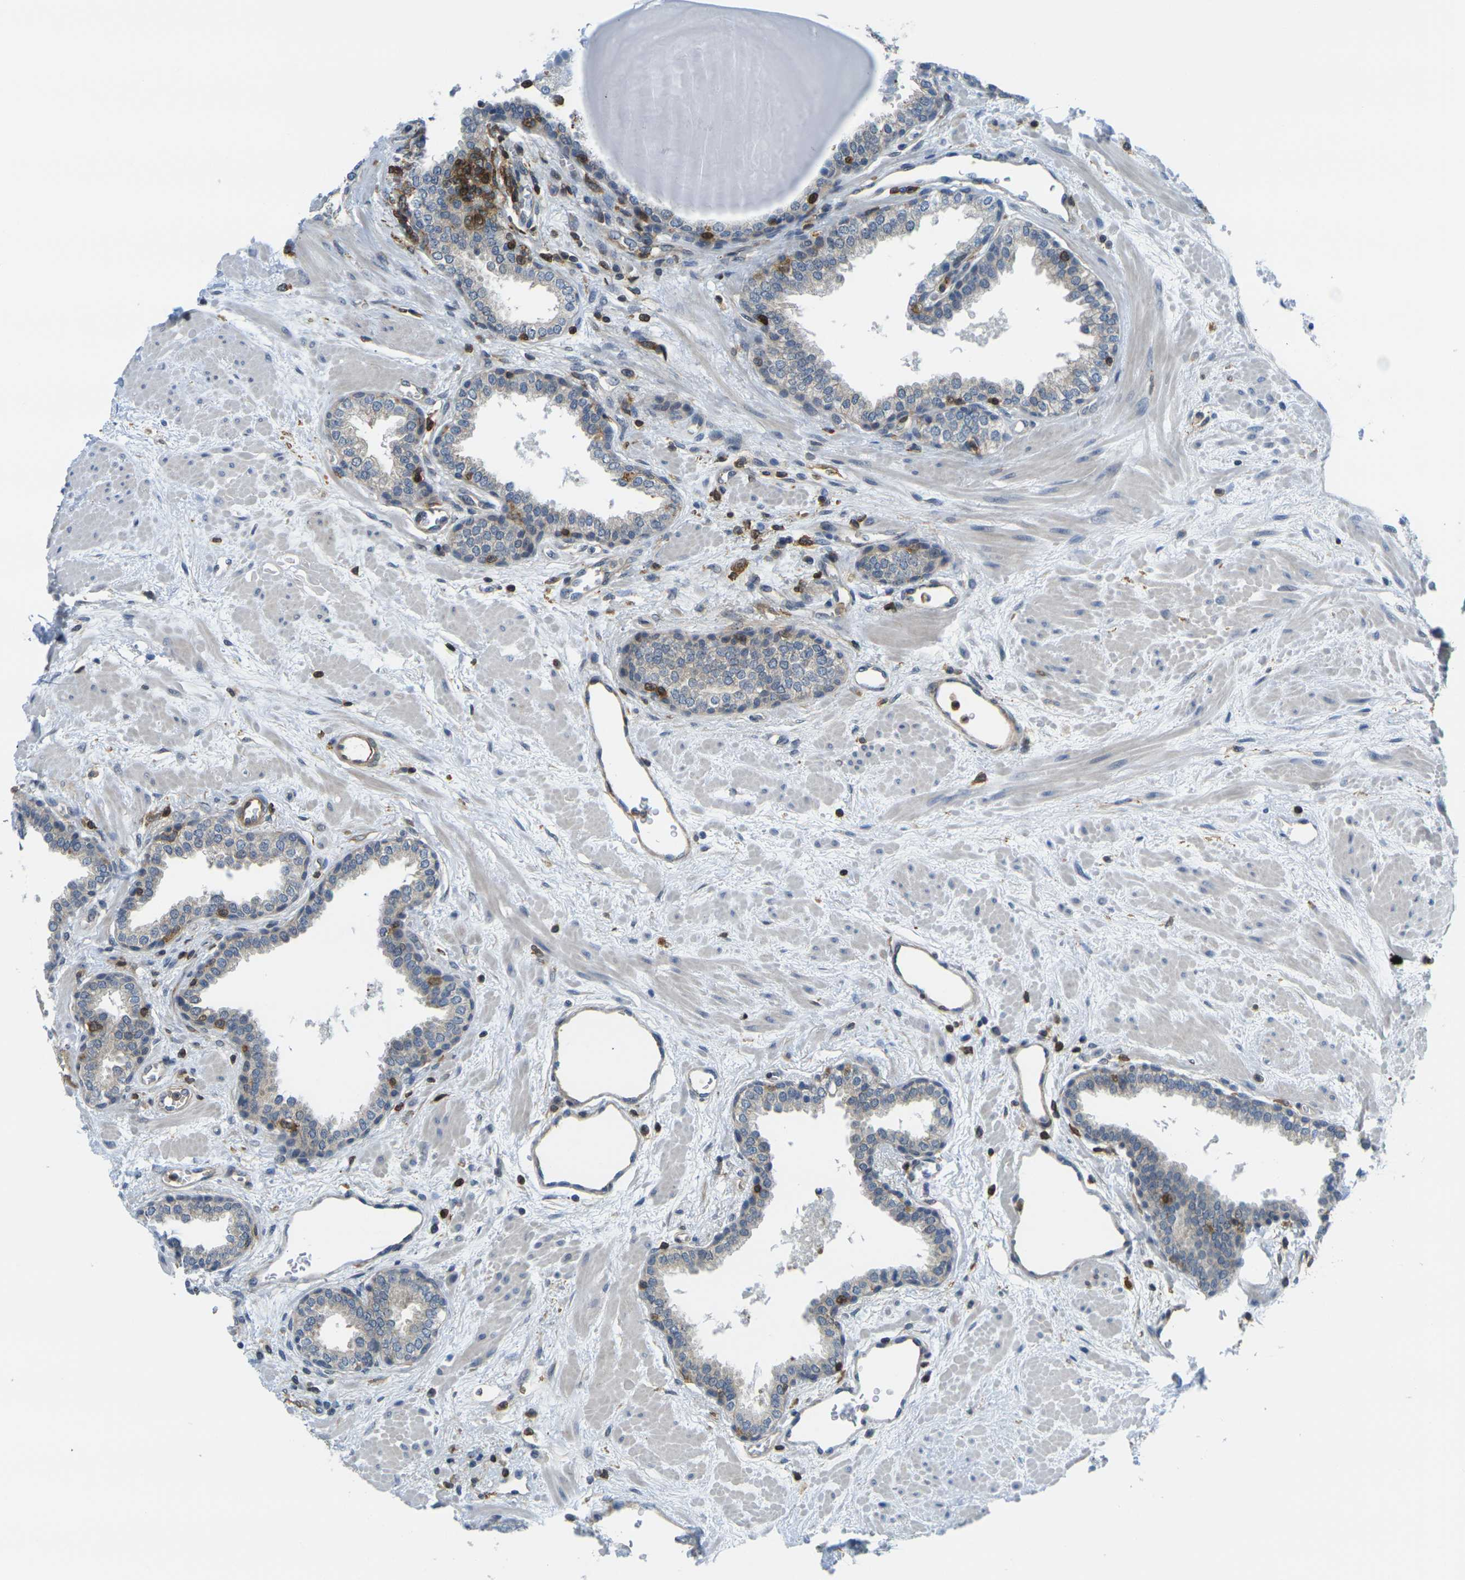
{"staining": {"intensity": "weak", "quantity": "<25%", "location": "cytoplasmic/membranous"}, "tissue": "prostate", "cell_type": "Glandular cells", "image_type": "normal", "snomed": [{"axis": "morphology", "description": "Normal tissue, NOS"}, {"axis": "topography", "description": "Prostate"}], "caption": "Photomicrograph shows no protein staining in glandular cells of normal prostate. Brightfield microscopy of IHC stained with DAB (brown) and hematoxylin (blue), captured at high magnification.", "gene": "LASP1", "patient": {"sex": "male", "age": 51}}